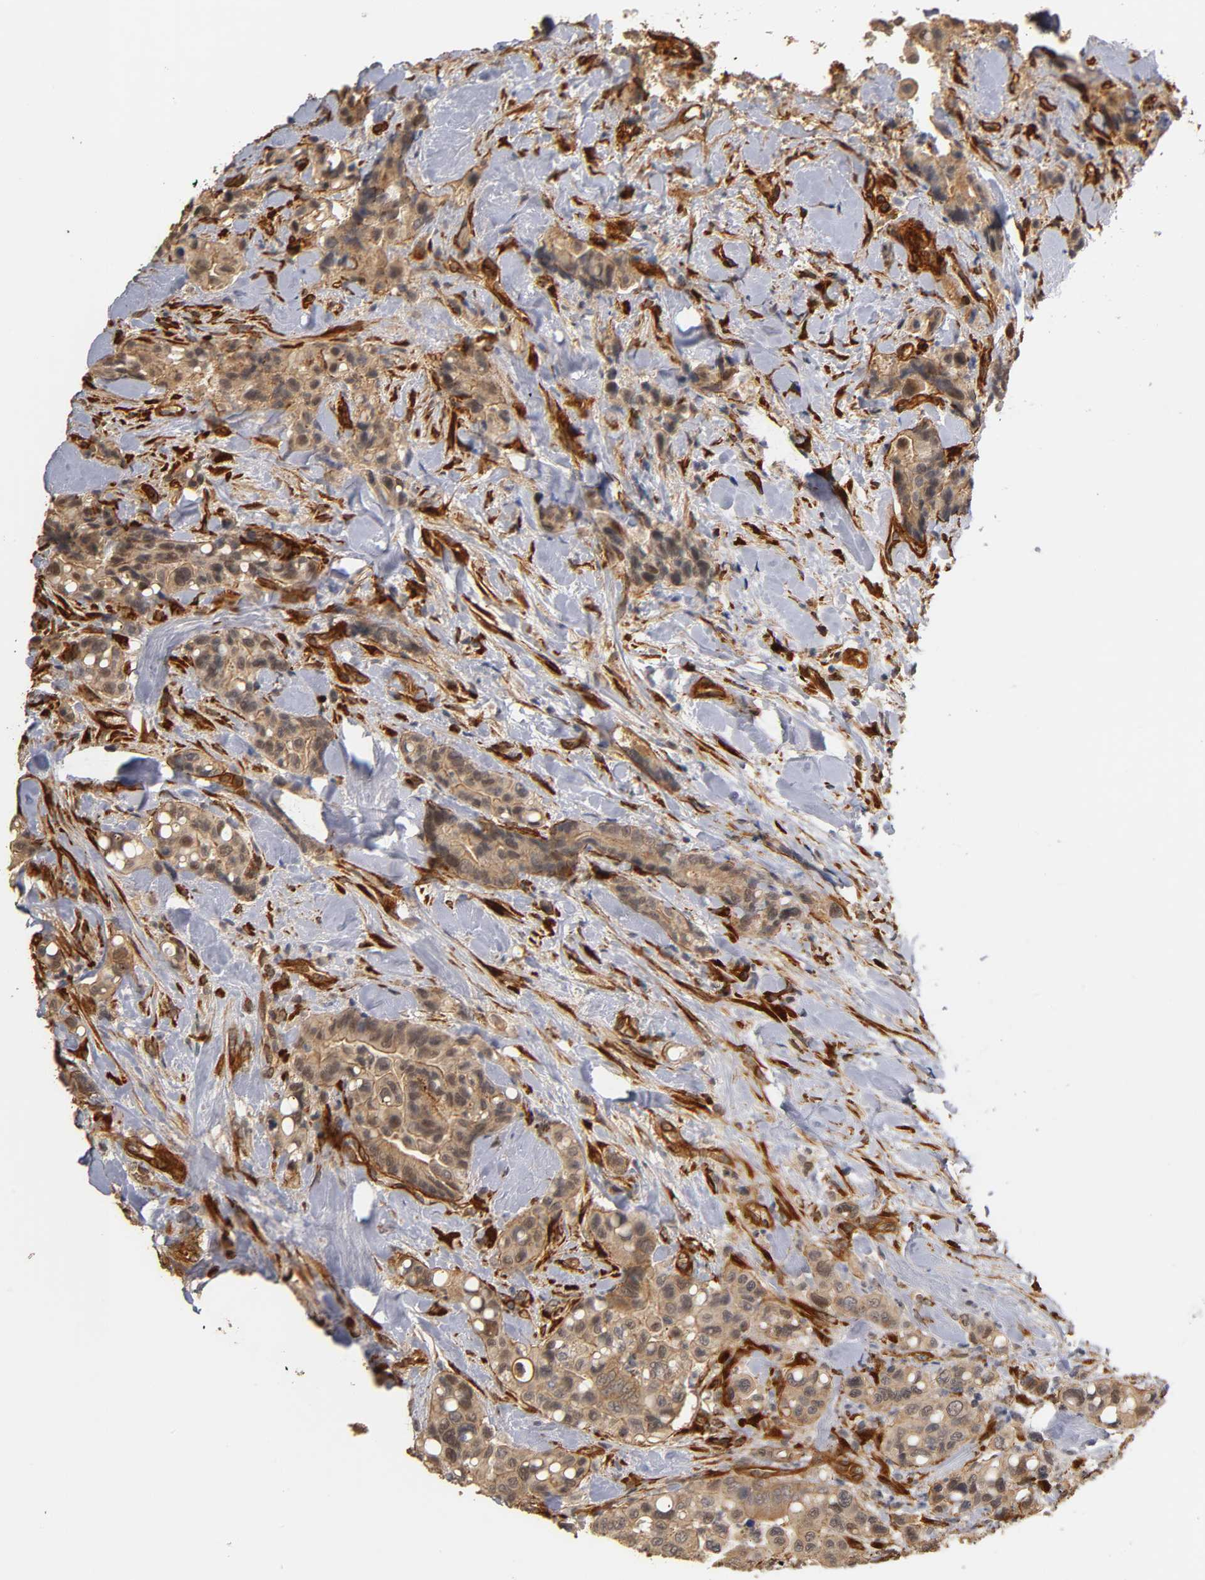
{"staining": {"intensity": "strong", "quantity": ">75%", "location": "cytoplasmic/membranous"}, "tissue": "colorectal cancer", "cell_type": "Tumor cells", "image_type": "cancer", "snomed": [{"axis": "morphology", "description": "Normal tissue, NOS"}, {"axis": "morphology", "description": "Adenocarcinoma, NOS"}, {"axis": "topography", "description": "Colon"}], "caption": "Tumor cells reveal high levels of strong cytoplasmic/membranous expression in approximately >75% of cells in human colorectal cancer. (Stains: DAB in brown, nuclei in blue, Microscopy: brightfield microscopy at high magnification).", "gene": "LAMB1", "patient": {"sex": "male", "age": 82}}